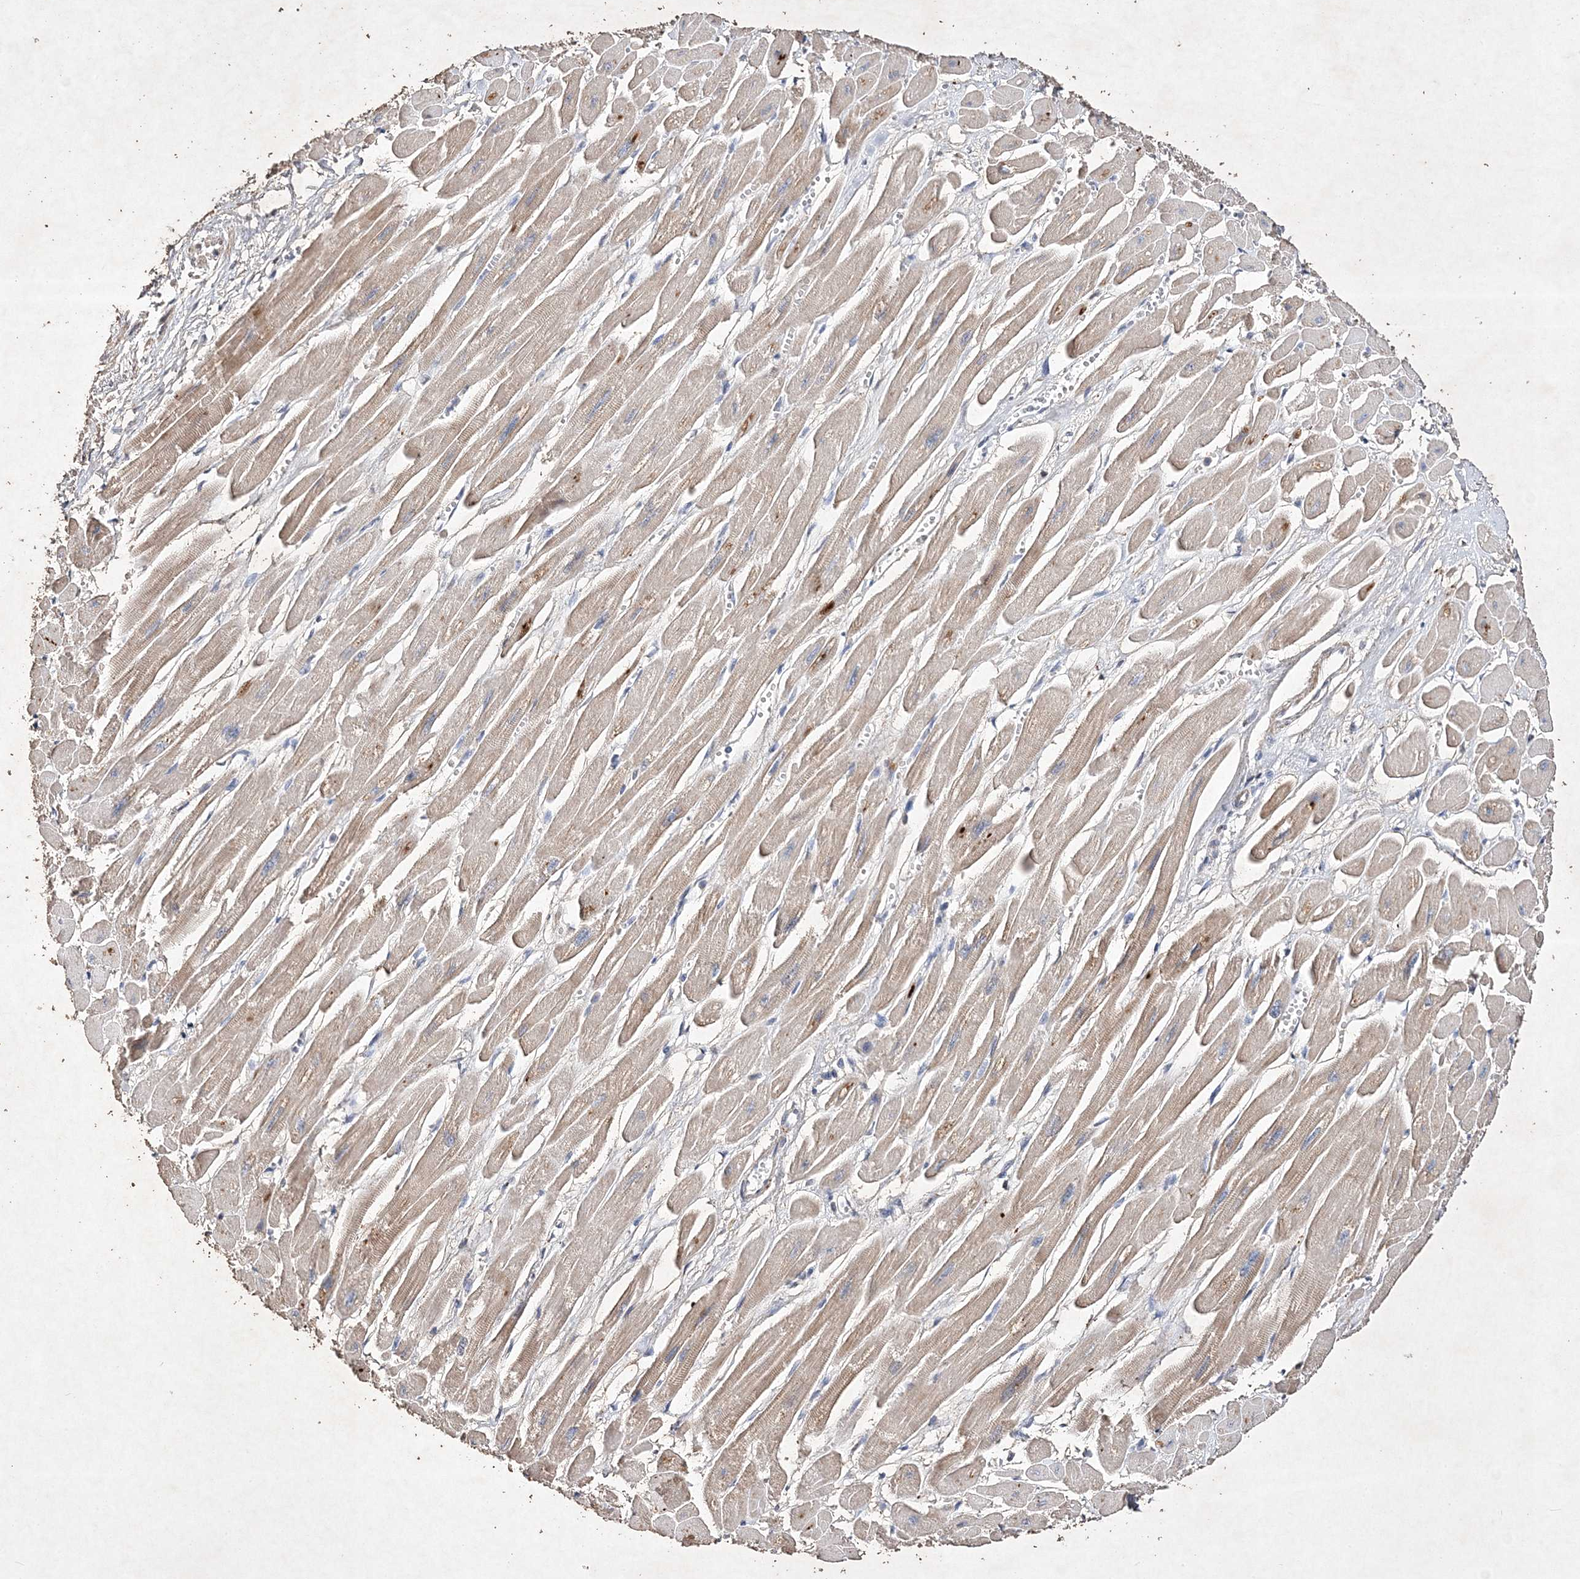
{"staining": {"intensity": "weak", "quantity": "25%-75%", "location": "cytoplasmic/membranous"}, "tissue": "heart muscle", "cell_type": "Cardiomyocytes", "image_type": "normal", "snomed": [{"axis": "morphology", "description": "Normal tissue, NOS"}, {"axis": "topography", "description": "Heart"}], "caption": "This image shows immunohistochemistry (IHC) staining of benign heart muscle, with low weak cytoplasmic/membranous expression in approximately 25%-75% of cardiomyocytes.", "gene": "C3orf38", "patient": {"sex": "female", "age": 54}}